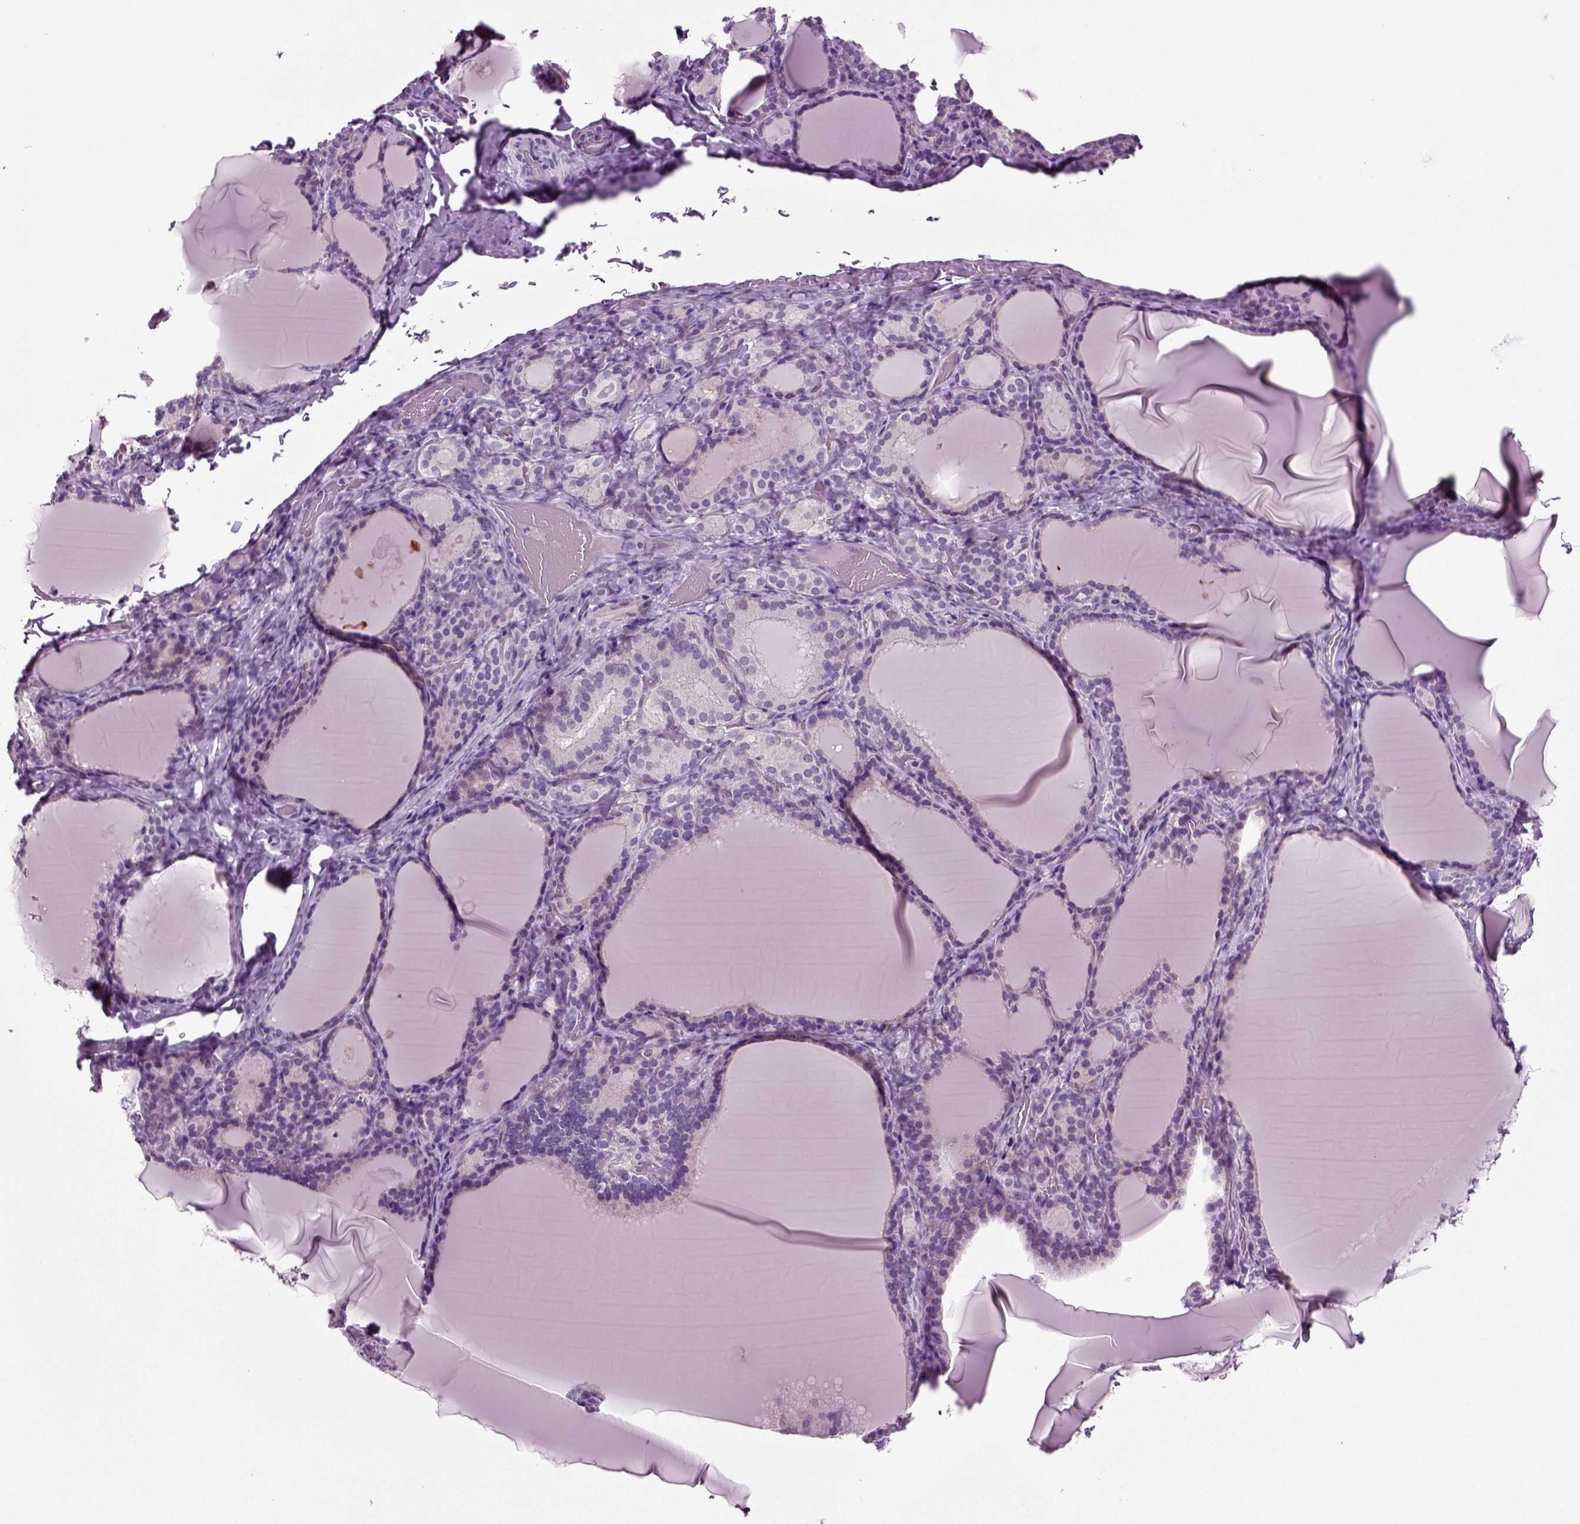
{"staining": {"intensity": "negative", "quantity": "none", "location": "none"}, "tissue": "thyroid gland", "cell_type": "Glandular cells", "image_type": "normal", "snomed": [{"axis": "morphology", "description": "Normal tissue, NOS"}, {"axis": "morphology", "description": "Hyperplasia, NOS"}, {"axis": "topography", "description": "Thyroid gland"}], "caption": "Photomicrograph shows no significant protein expression in glandular cells of normal thyroid gland.", "gene": "COL9A2", "patient": {"sex": "female", "age": 27}}